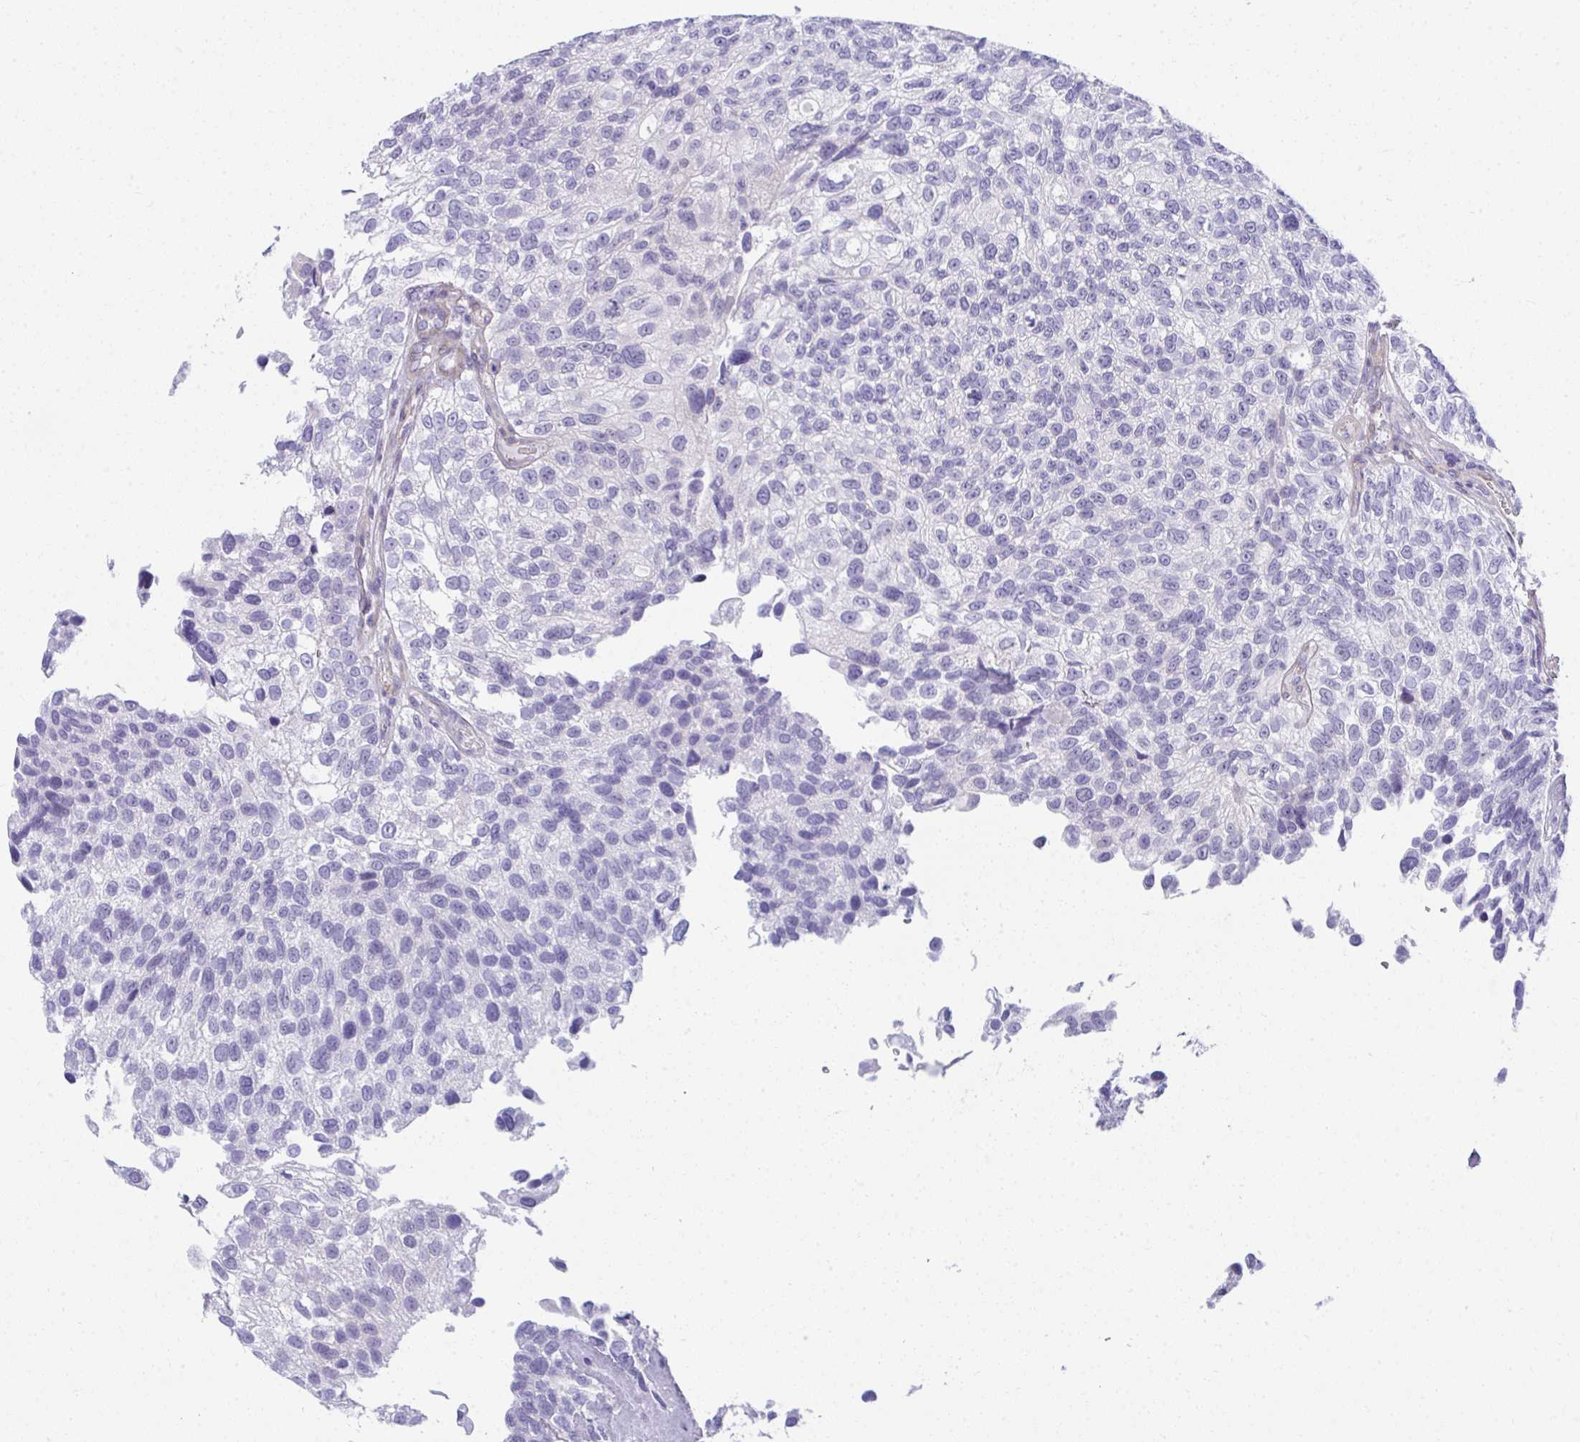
{"staining": {"intensity": "negative", "quantity": "none", "location": "none"}, "tissue": "urothelial cancer", "cell_type": "Tumor cells", "image_type": "cancer", "snomed": [{"axis": "morphology", "description": "Urothelial carcinoma, NOS"}, {"axis": "topography", "description": "Urinary bladder"}], "caption": "IHC image of transitional cell carcinoma stained for a protein (brown), which reveals no expression in tumor cells.", "gene": "PUS7L", "patient": {"sex": "male", "age": 87}}